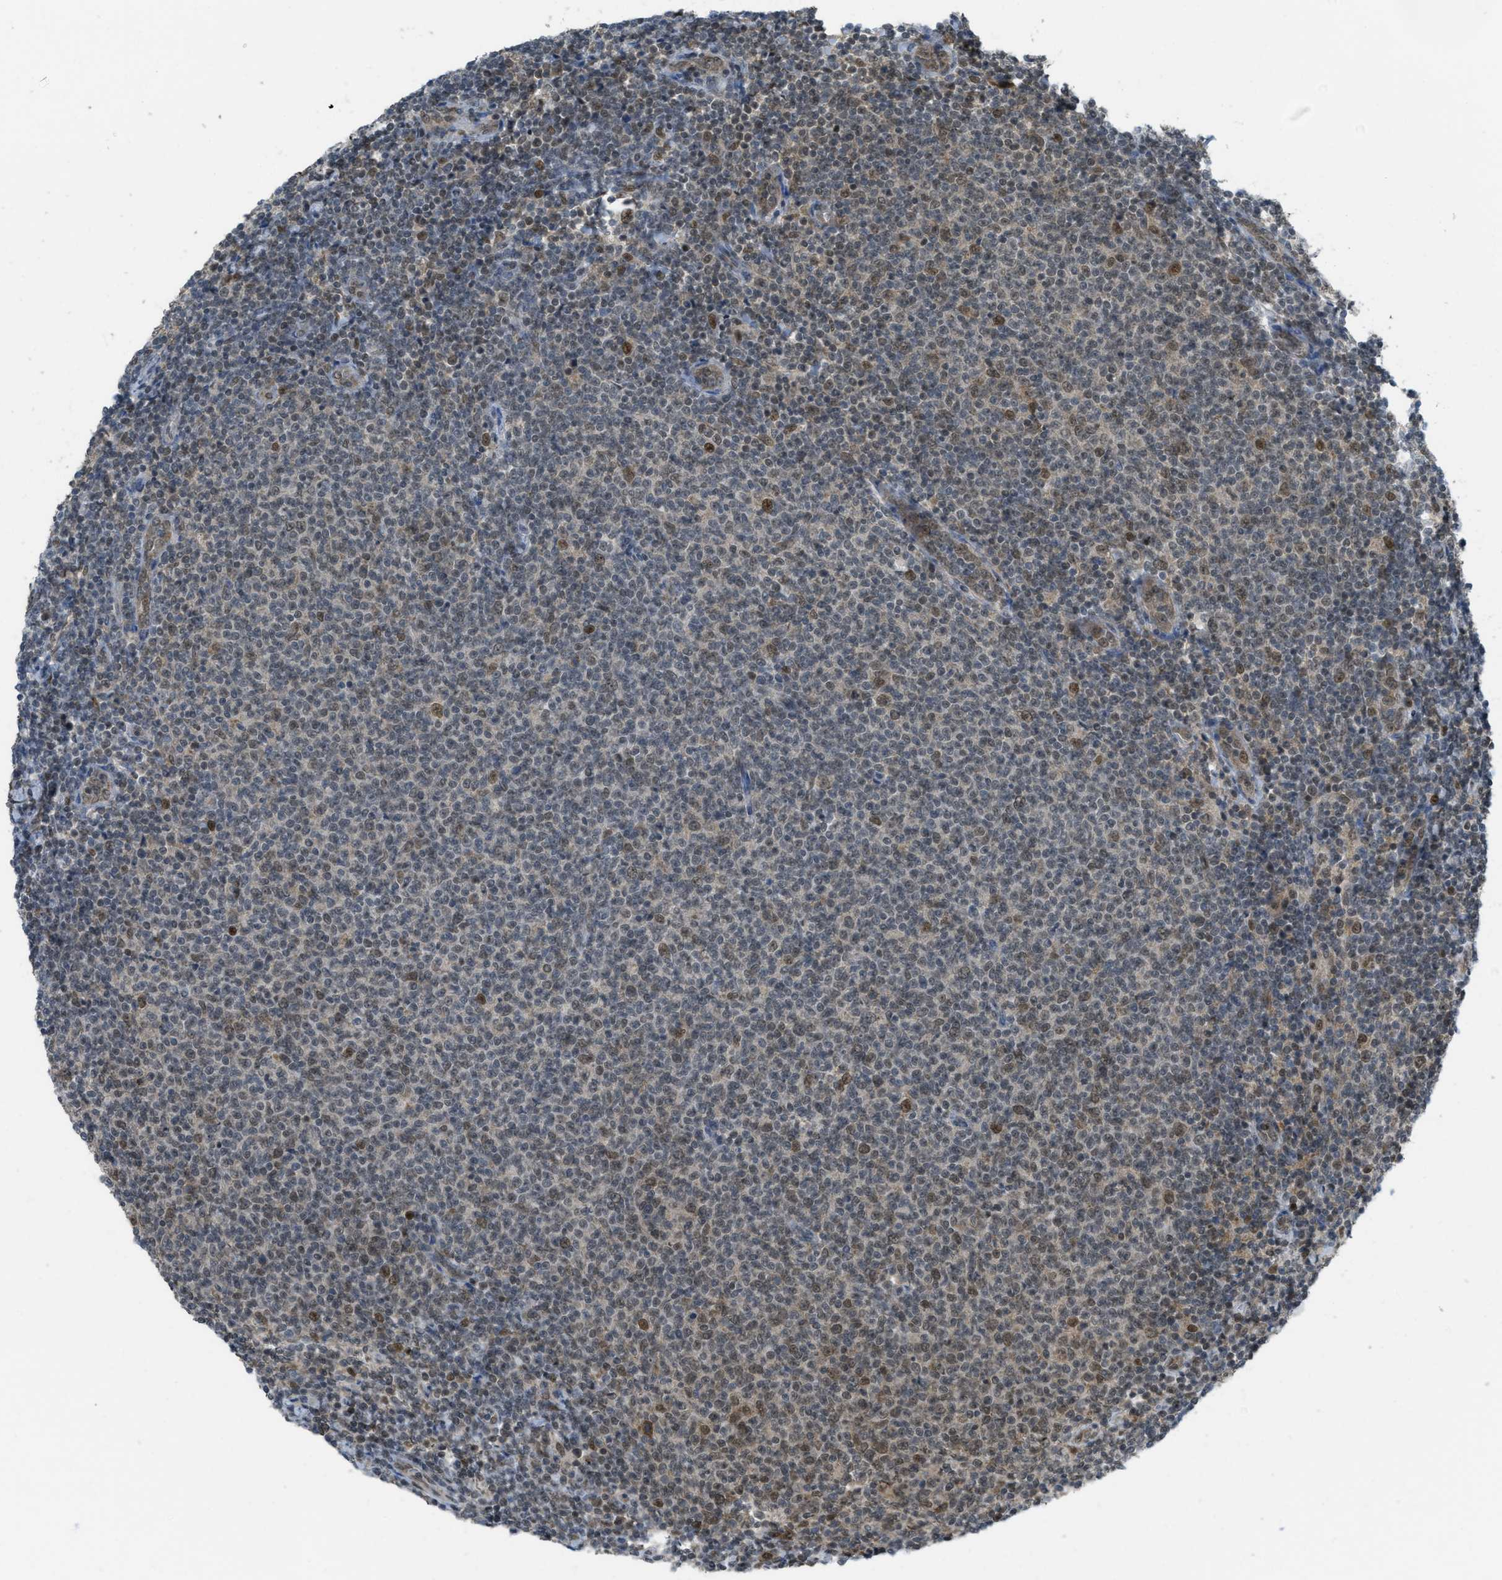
{"staining": {"intensity": "moderate", "quantity": "25%-75%", "location": "cytoplasmic/membranous,nuclear"}, "tissue": "lymphoma", "cell_type": "Tumor cells", "image_type": "cancer", "snomed": [{"axis": "morphology", "description": "Malignant lymphoma, non-Hodgkin's type, Low grade"}, {"axis": "topography", "description": "Lymph node"}], "caption": "A photomicrograph showing moderate cytoplasmic/membranous and nuclear positivity in approximately 25%-75% of tumor cells in malignant lymphoma, non-Hodgkin's type (low-grade), as visualized by brown immunohistochemical staining.", "gene": "TNPO1", "patient": {"sex": "male", "age": 66}}